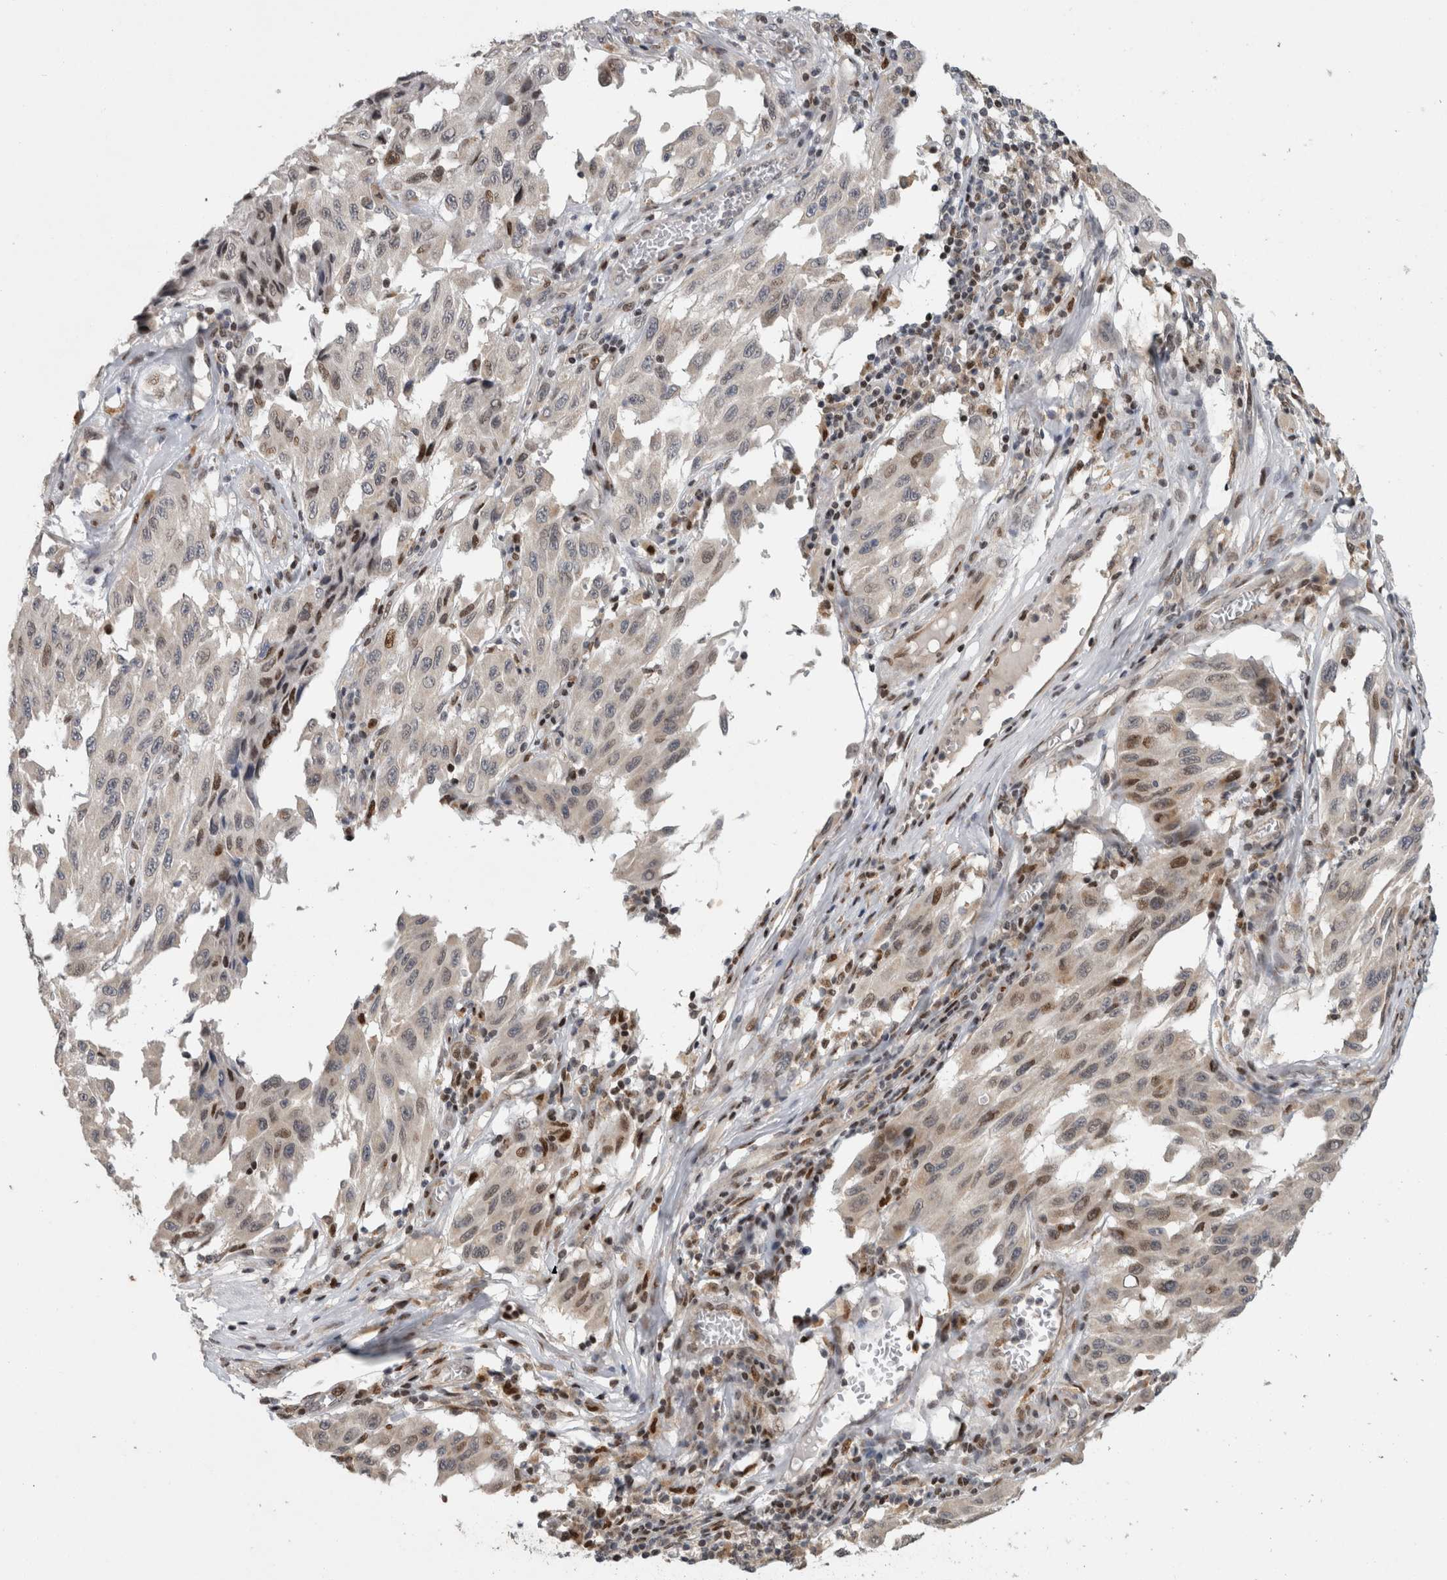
{"staining": {"intensity": "moderate", "quantity": "<25%", "location": "nuclear"}, "tissue": "melanoma", "cell_type": "Tumor cells", "image_type": "cancer", "snomed": [{"axis": "morphology", "description": "Malignant melanoma, NOS"}, {"axis": "topography", "description": "Skin"}], "caption": "Melanoma stained with immunohistochemistry (IHC) exhibits moderate nuclear expression in approximately <25% of tumor cells.", "gene": "C8orf58", "patient": {"sex": "male", "age": 30}}